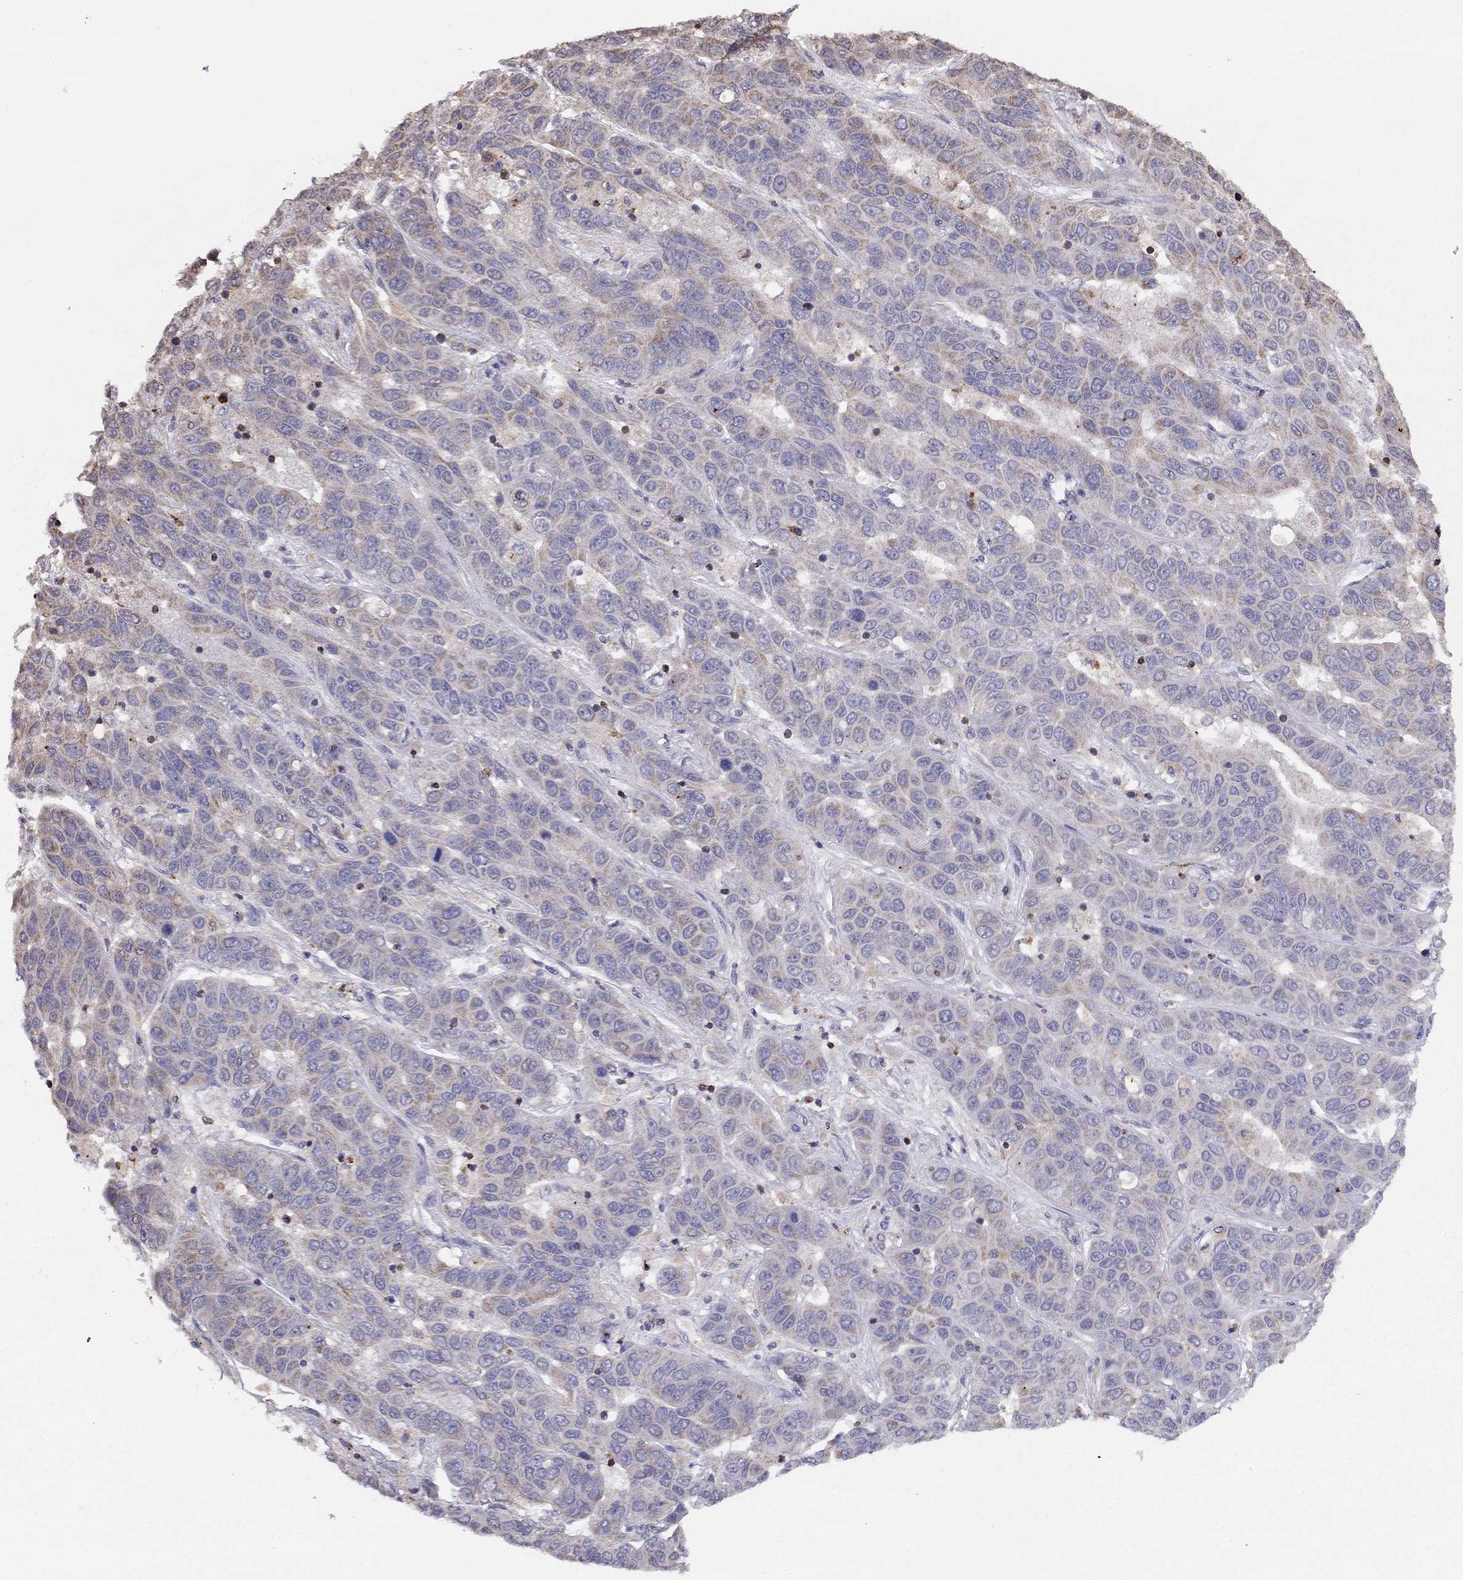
{"staining": {"intensity": "weak", "quantity": "<25%", "location": "cytoplasmic/membranous"}, "tissue": "liver cancer", "cell_type": "Tumor cells", "image_type": "cancer", "snomed": [{"axis": "morphology", "description": "Cholangiocarcinoma"}, {"axis": "topography", "description": "Liver"}], "caption": "Photomicrograph shows no significant protein positivity in tumor cells of liver cancer (cholangiocarcinoma). (Immunohistochemistry, brightfield microscopy, high magnification).", "gene": "CITED1", "patient": {"sex": "female", "age": 52}}